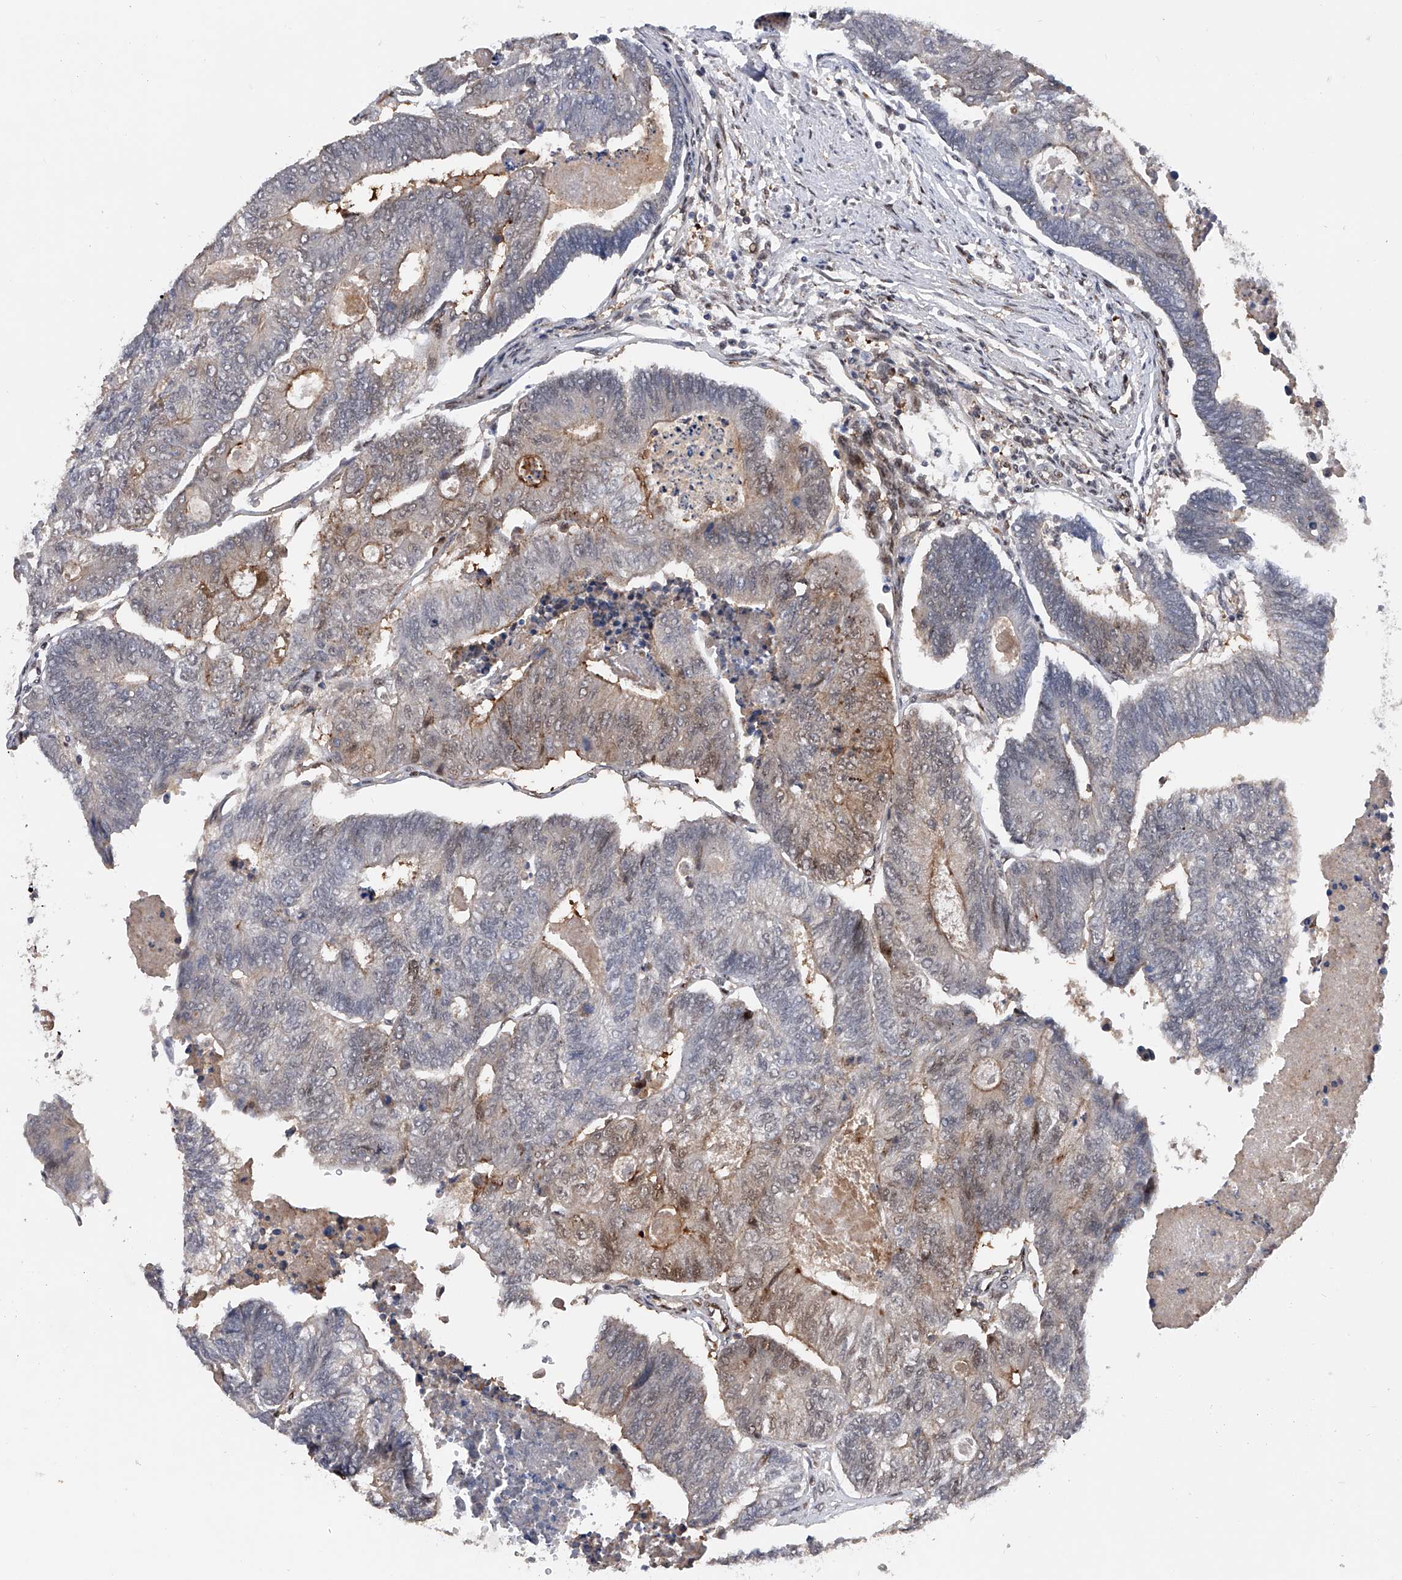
{"staining": {"intensity": "weak", "quantity": "<25%", "location": "cytoplasmic/membranous,nuclear"}, "tissue": "colorectal cancer", "cell_type": "Tumor cells", "image_type": "cancer", "snomed": [{"axis": "morphology", "description": "Adenocarcinoma, NOS"}, {"axis": "topography", "description": "Colon"}], "caption": "This is a photomicrograph of immunohistochemistry staining of colorectal adenocarcinoma, which shows no positivity in tumor cells.", "gene": "RWDD2A", "patient": {"sex": "female", "age": 67}}